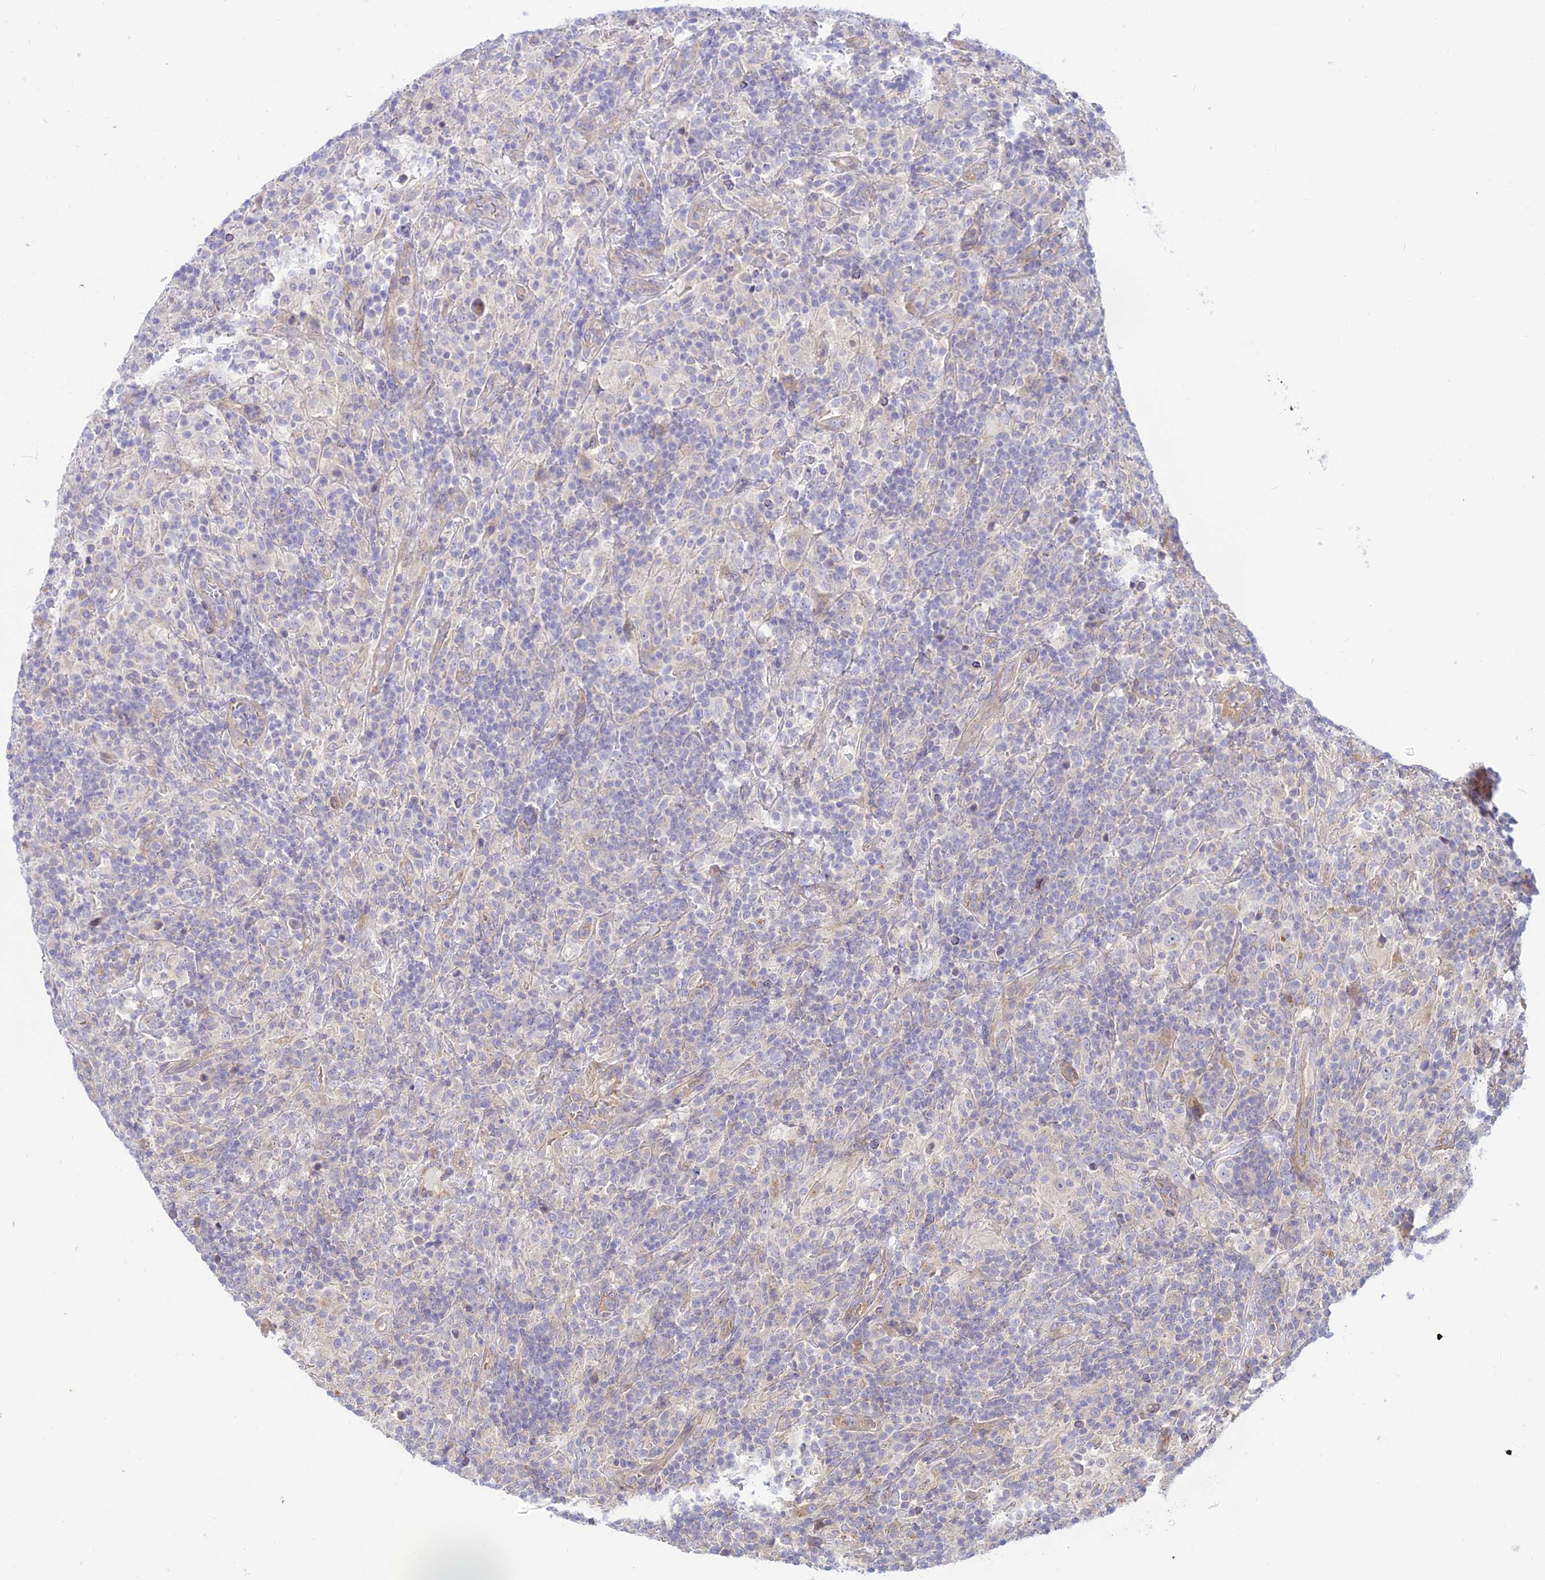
{"staining": {"intensity": "negative", "quantity": "none", "location": "none"}, "tissue": "lymphoma", "cell_type": "Tumor cells", "image_type": "cancer", "snomed": [{"axis": "morphology", "description": "Hodgkin's disease, NOS"}, {"axis": "topography", "description": "Lymph node"}], "caption": "Human Hodgkin's disease stained for a protein using immunohistochemistry reveals no staining in tumor cells.", "gene": "KCNAB1", "patient": {"sex": "male", "age": 70}}